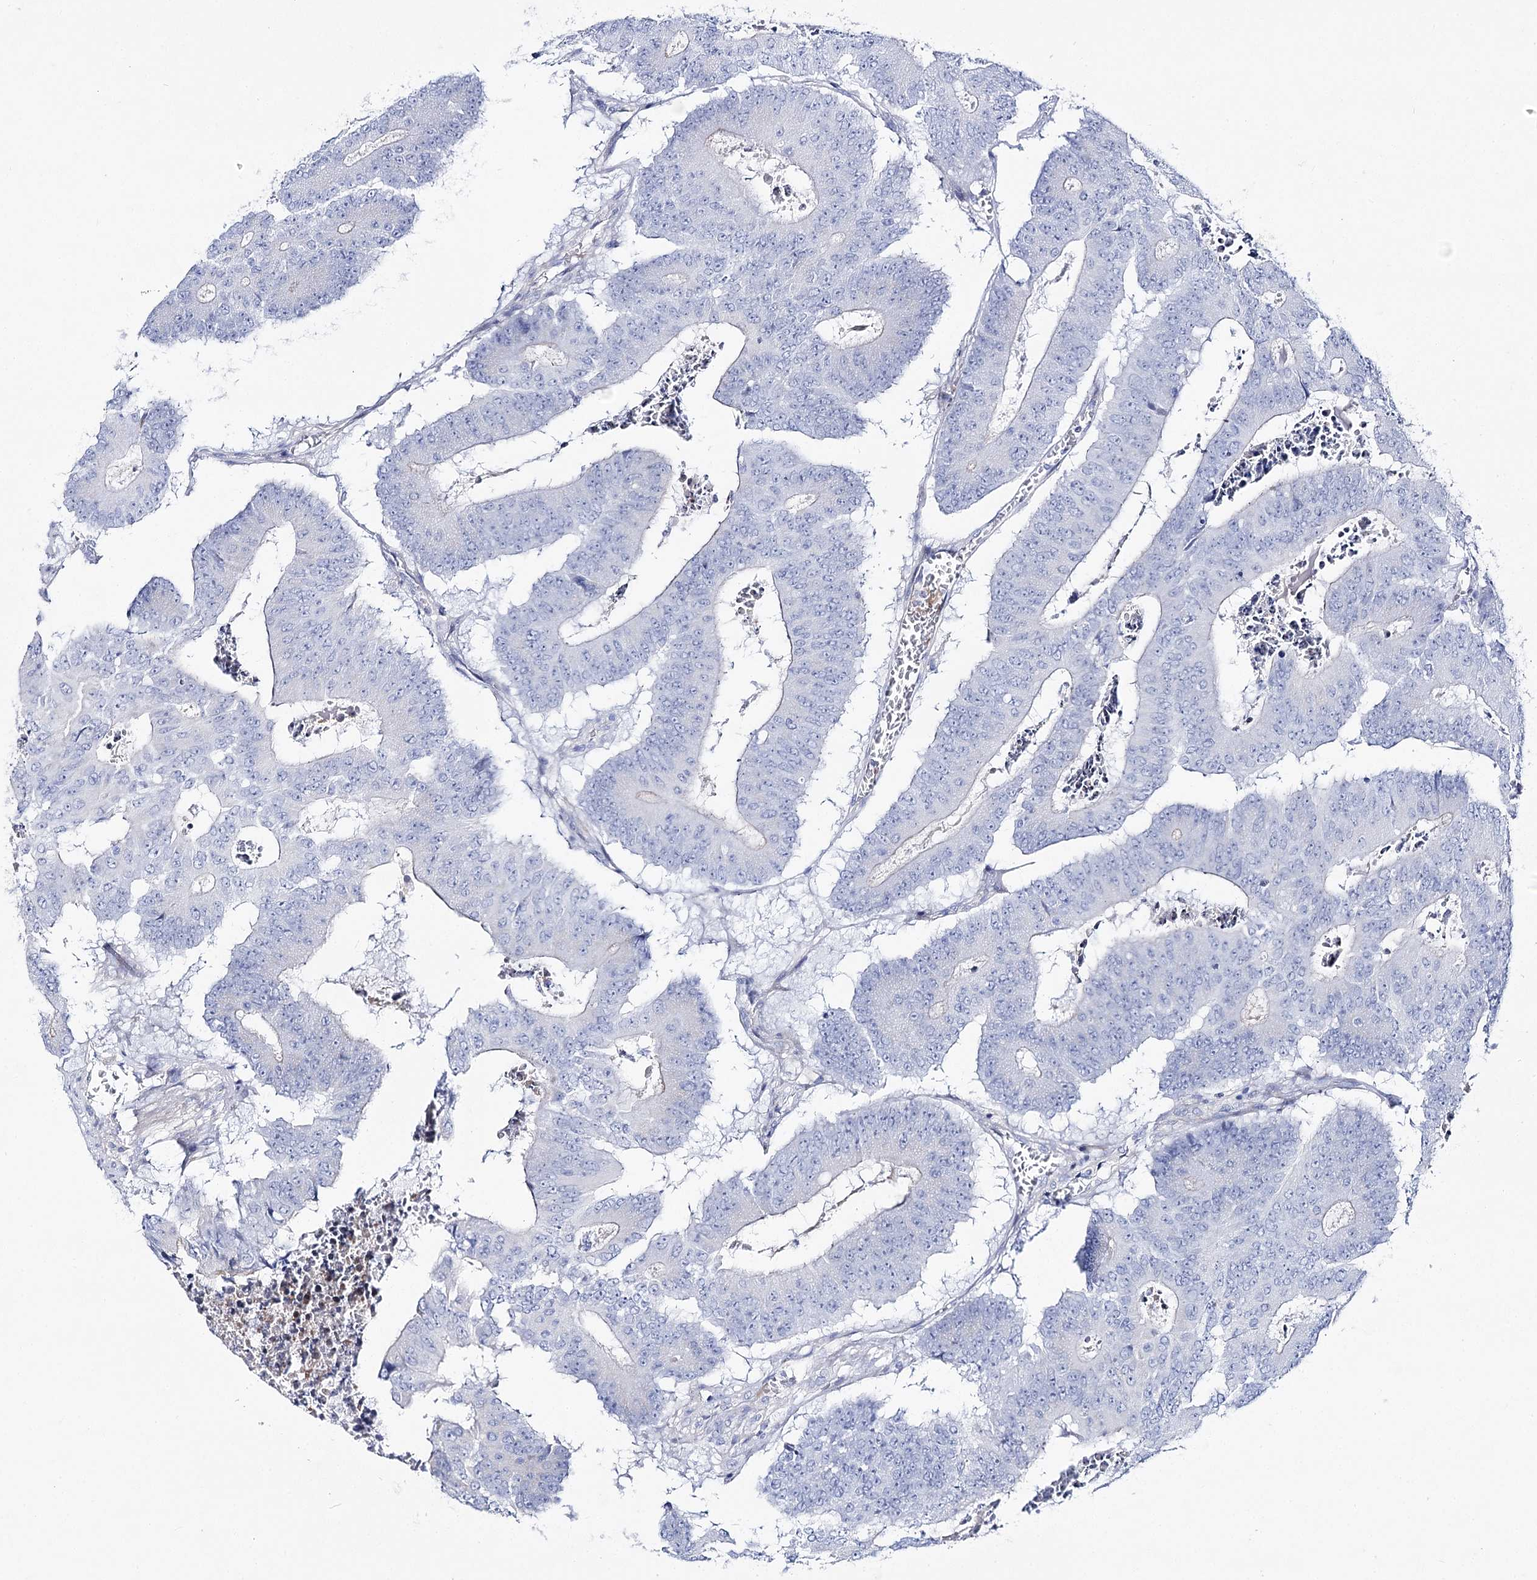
{"staining": {"intensity": "negative", "quantity": "none", "location": "none"}, "tissue": "colorectal cancer", "cell_type": "Tumor cells", "image_type": "cancer", "snomed": [{"axis": "morphology", "description": "Adenocarcinoma, NOS"}, {"axis": "topography", "description": "Colon"}], "caption": "Histopathology image shows no protein positivity in tumor cells of colorectal cancer (adenocarcinoma) tissue.", "gene": "ANKRD23", "patient": {"sex": "male", "age": 87}}